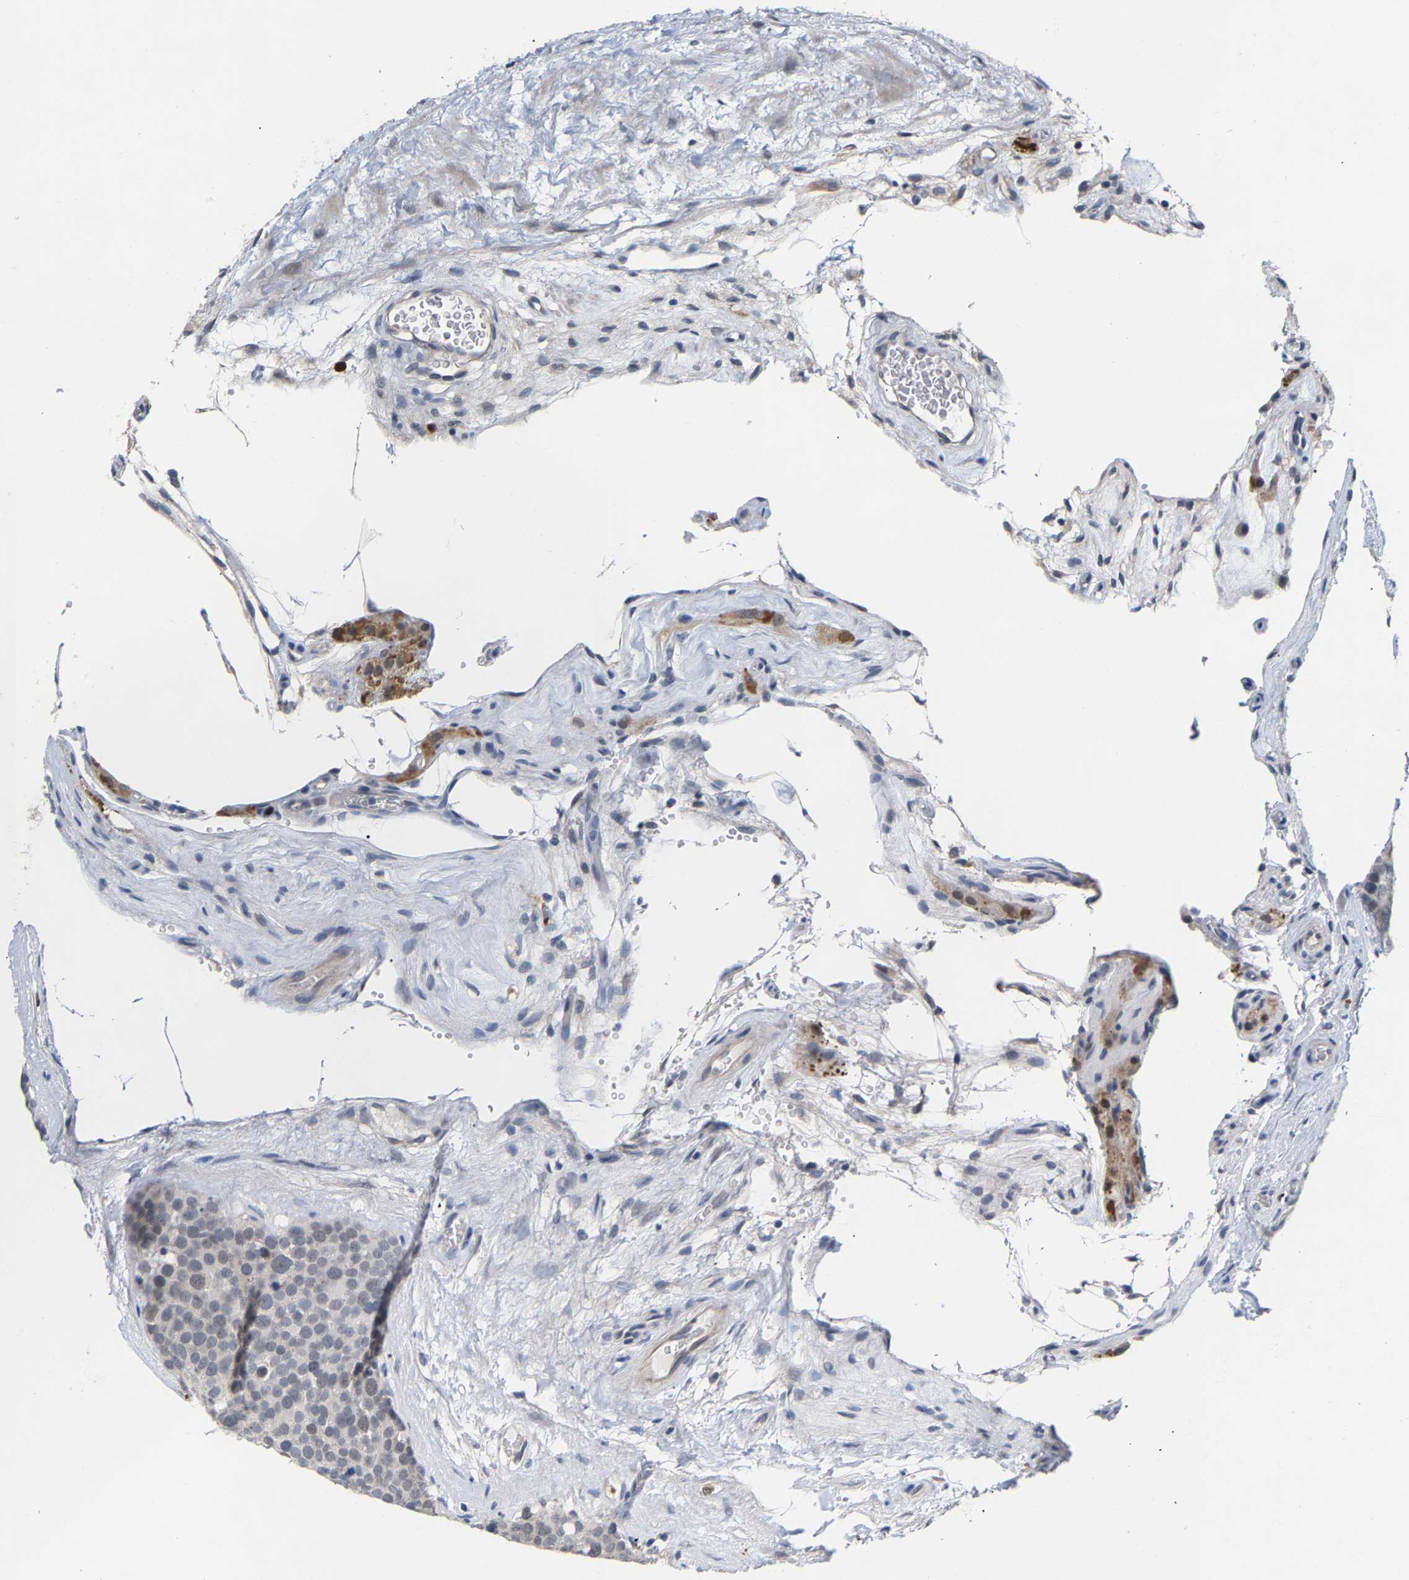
{"staining": {"intensity": "weak", "quantity": "<25%", "location": "nuclear"}, "tissue": "testis cancer", "cell_type": "Tumor cells", "image_type": "cancer", "snomed": [{"axis": "morphology", "description": "Seminoma, NOS"}, {"axis": "topography", "description": "Testis"}], "caption": "Immunohistochemistry (IHC) micrograph of testis seminoma stained for a protein (brown), which shows no expression in tumor cells.", "gene": "TDRD7", "patient": {"sex": "male", "age": 71}}